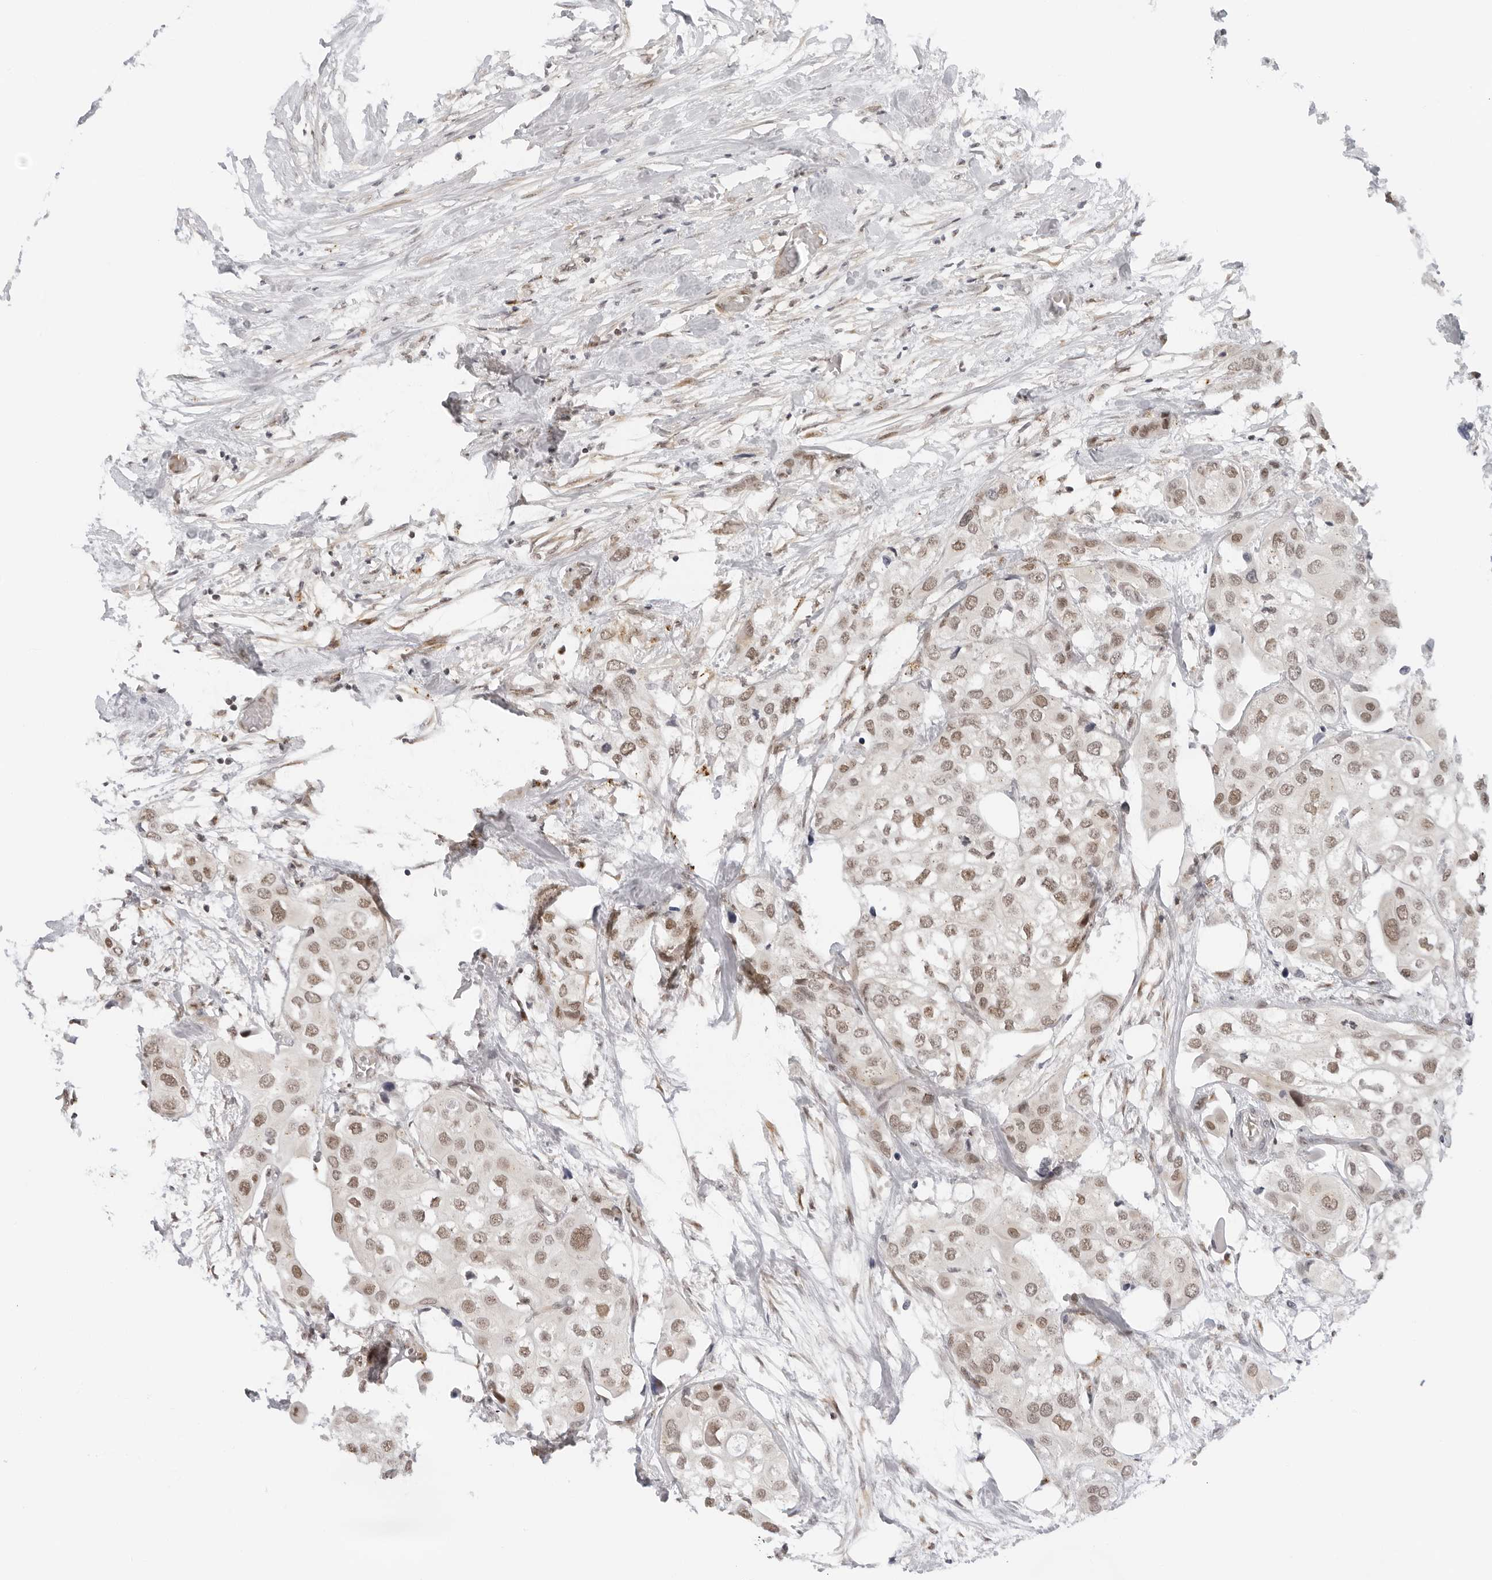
{"staining": {"intensity": "moderate", "quantity": ">75%", "location": "nuclear"}, "tissue": "urothelial cancer", "cell_type": "Tumor cells", "image_type": "cancer", "snomed": [{"axis": "morphology", "description": "Urothelial carcinoma, High grade"}, {"axis": "topography", "description": "Urinary bladder"}], "caption": "A medium amount of moderate nuclear staining is present in approximately >75% of tumor cells in urothelial carcinoma (high-grade) tissue.", "gene": "TOX4", "patient": {"sex": "male", "age": 64}}